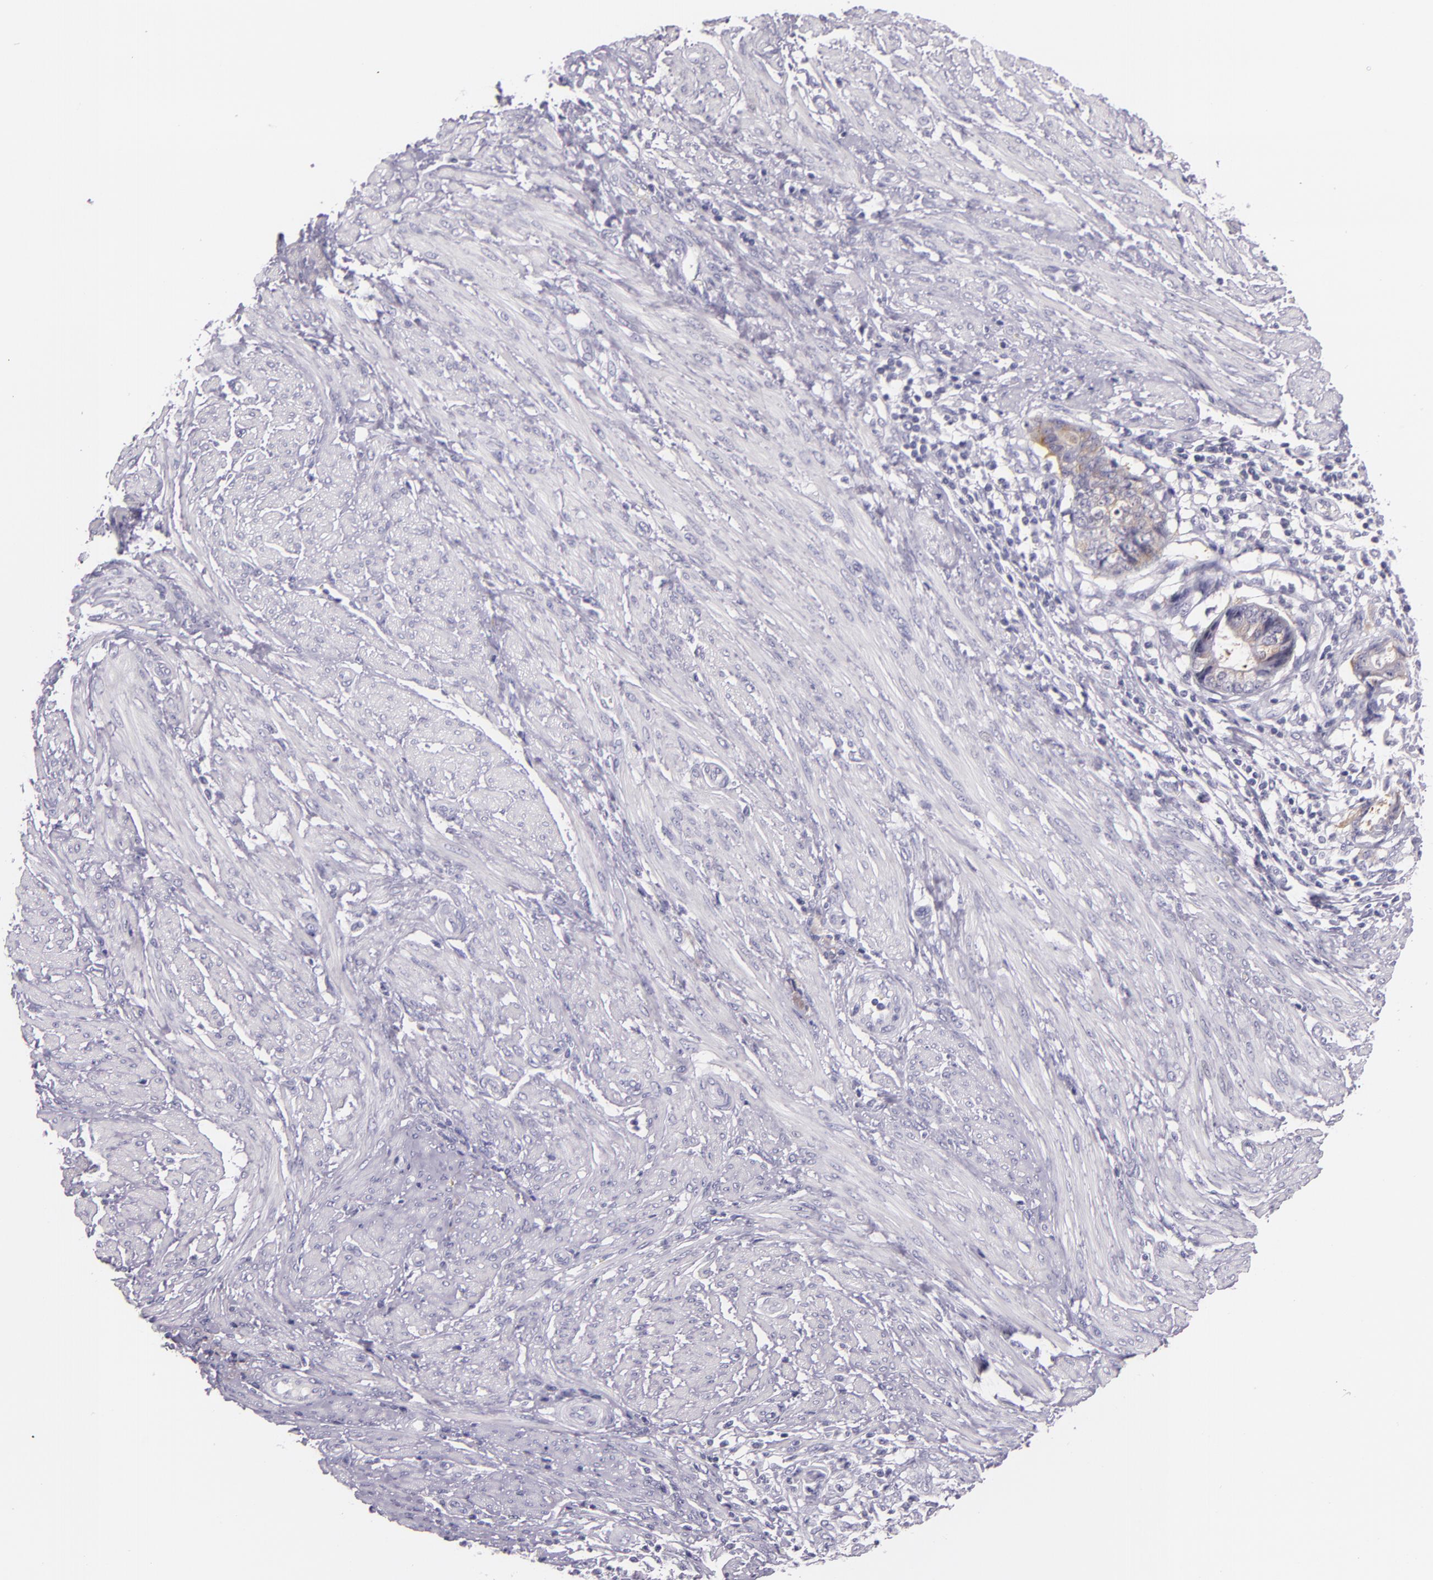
{"staining": {"intensity": "negative", "quantity": "none", "location": "none"}, "tissue": "endometrial cancer", "cell_type": "Tumor cells", "image_type": "cancer", "snomed": [{"axis": "morphology", "description": "Adenocarcinoma, NOS"}, {"axis": "topography", "description": "Endometrium"}], "caption": "IHC of human endometrial cancer (adenocarcinoma) displays no positivity in tumor cells. (Brightfield microscopy of DAB IHC at high magnification).", "gene": "HSP90AA1", "patient": {"sex": "female", "age": 63}}